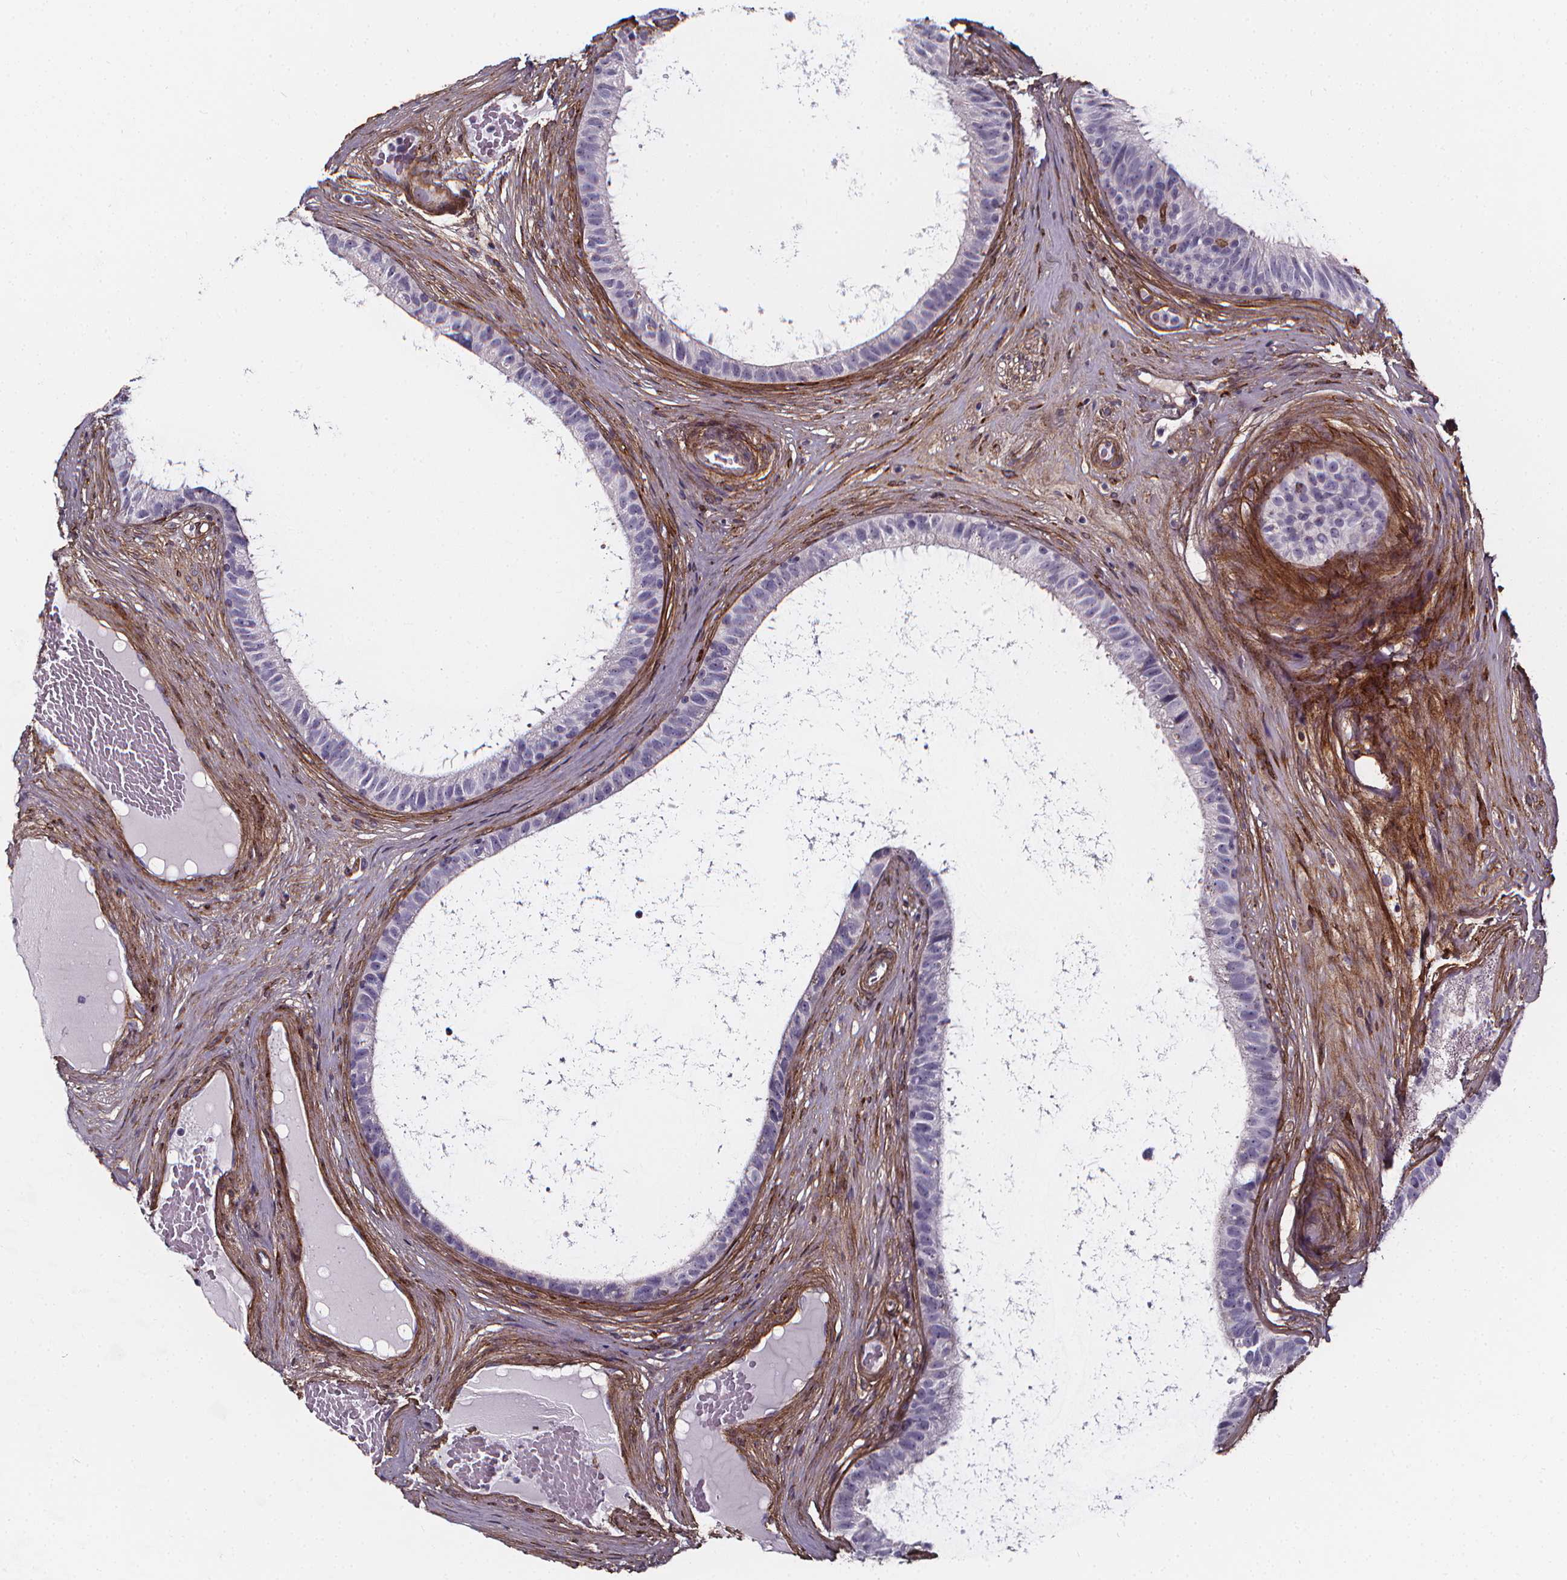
{"staining": {"intensity": "negative", "quantity": "none", "location": "none"}, "tissue": "epididymis", "cell_type": "Glandular cells", "image_type": "normal", "snomed": [{"axis": "morphology", "description": "Normal tissue, NOS"}, {"axis": "topography", "description": "Epididymis"}], "caption": "Immunohistochemistry image of normal epididymis: epididymis stained with DAB demonstrates no significant protein positivity in glandular cells.", "gene": "AEBP1", "patient": {"sex": "male", "age": 59}}